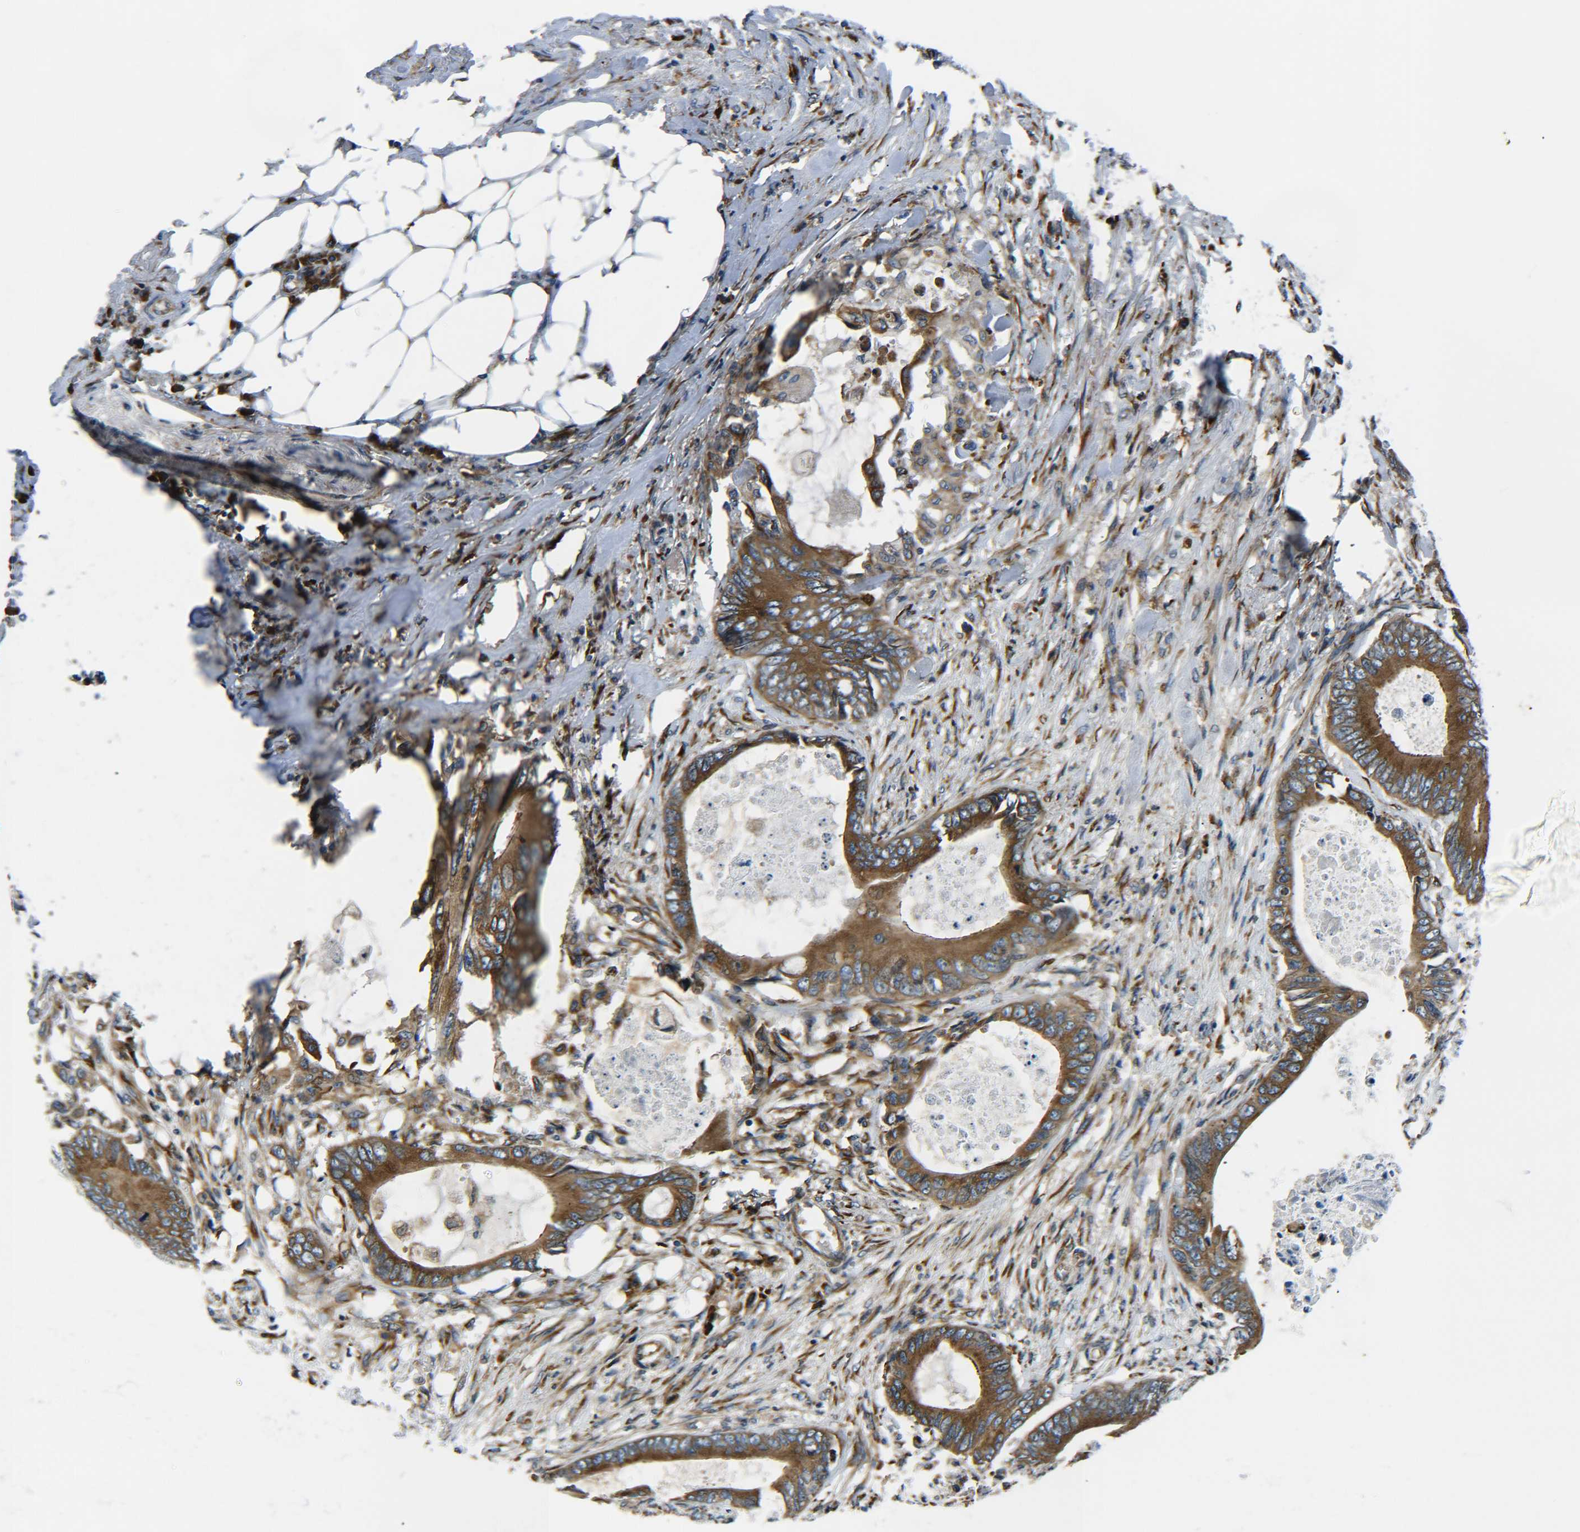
{"staining": {"intensity": "moderate", "quantity": ">75%", "location": "cytoplasmic/membranous"}, "tissue": "colorectal cancer", "cell_type": "Tumor cells", "image_type": "cancer", "snomed": [{"axis": "morphology", "description": "Normal tissue, NOS"}, {"axis": "morphology", "description": "Adenocarcinoma, NOS"}, {"axis": "topography", "description": "Rectum"}, {"axis": "topography", "description": "Peripheral nerve tissue"}], "caption": "Adenocarcinoma (colorectal) stained with a protein marker displays moderate staining in tumor cells.", "gene": "PREB", "patient": {"sex": "female", "age": 77}}